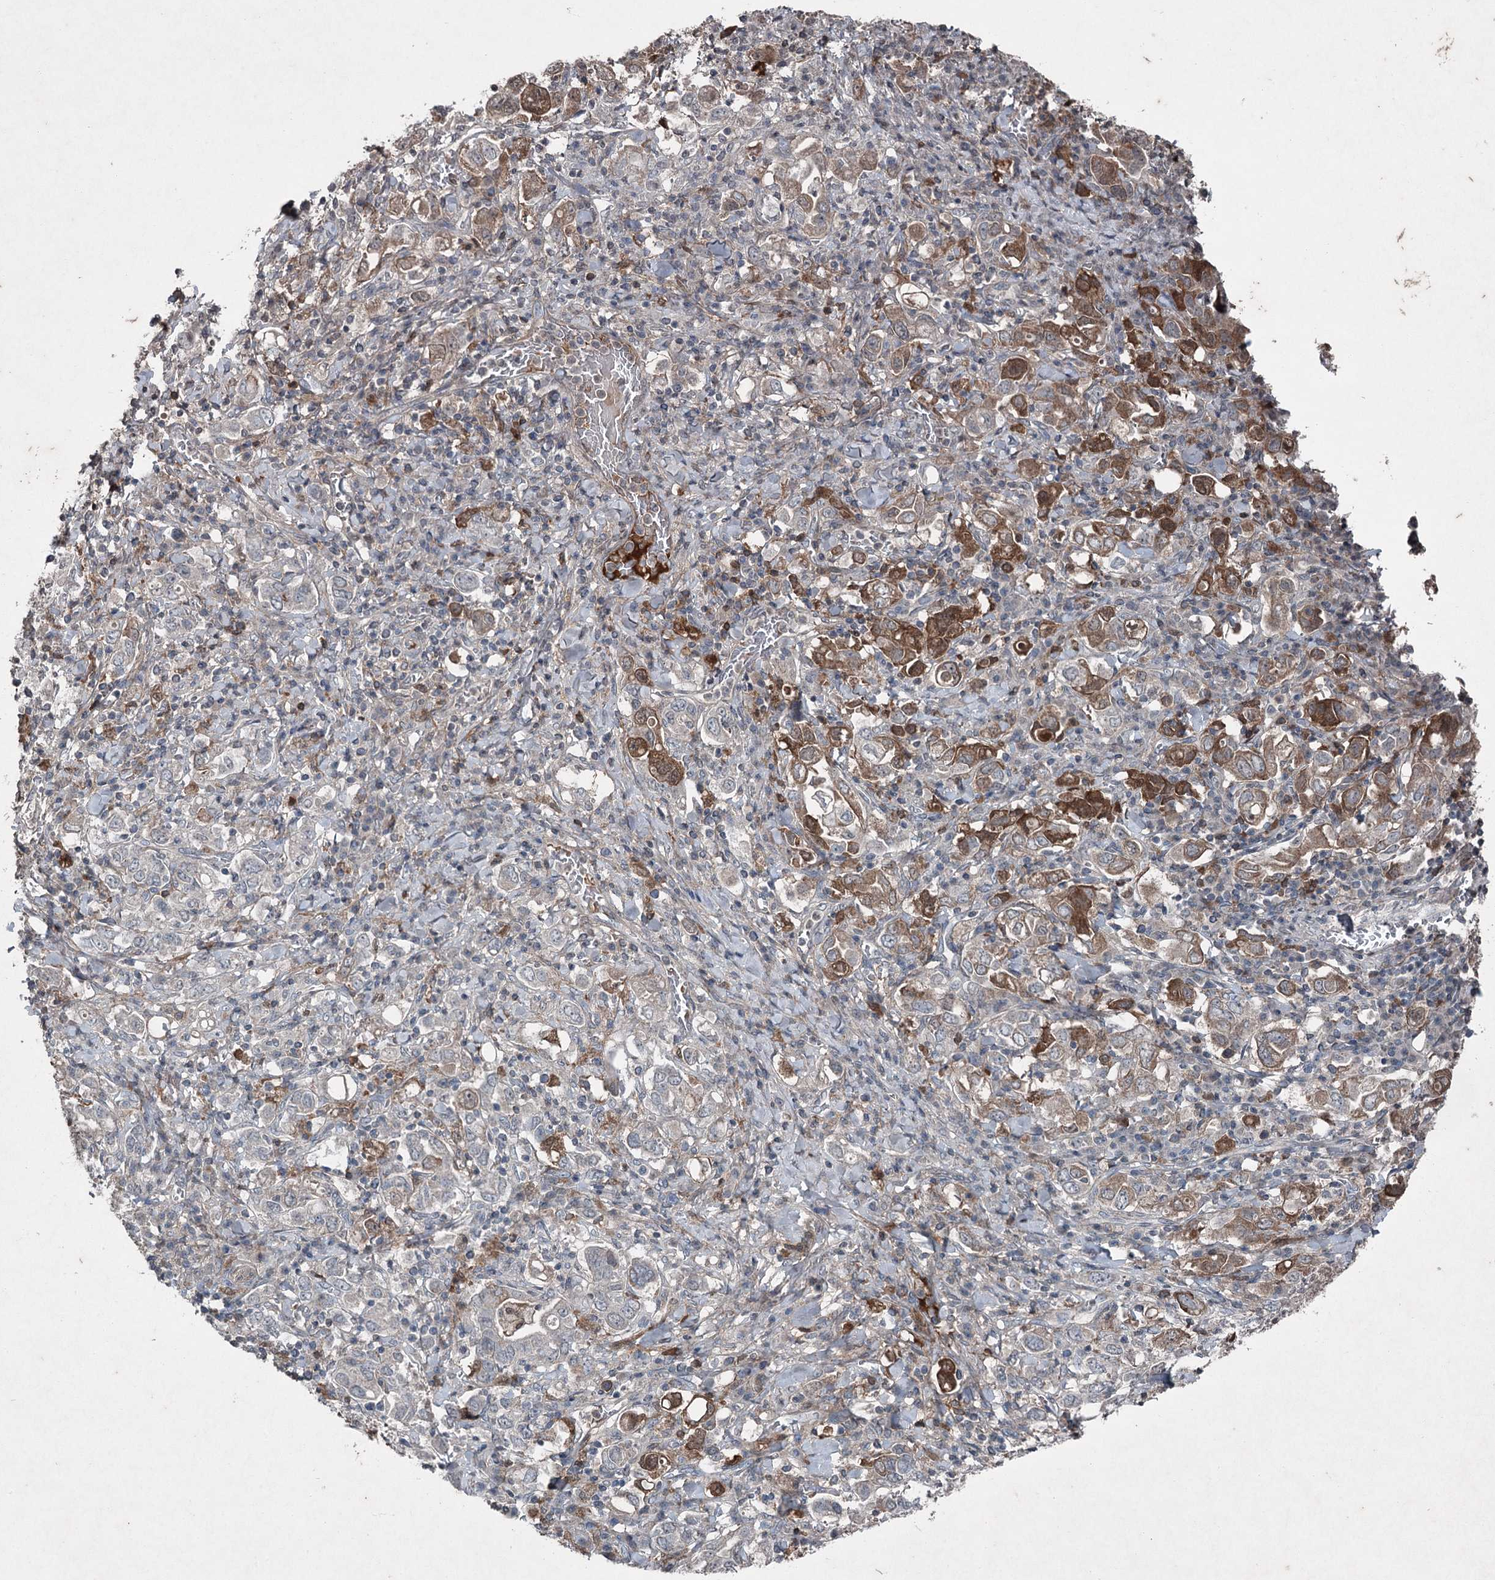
{"staining": {"intensity": "strong", "quantity": "<25%", "location": "cytoplasmic/membranous"}, "tissue": "stomach cancer", "cell_type": "Tumor cells", "image_type": "cancer", "snomed": [{"axis": "morphology", "description": "Adenocarcinoma, NOS"}, {"axis": "topography", "description": "Stomach, upper"}], "caption": "Protein expression analysis of stomach cancer (adenocarcinoma) demonstrates strong cytoplasmic/membranous positivity in about <25% of tumor cells.", "gene": "PGLYRP2", "patient": {"sex": "male", "age": 62}}